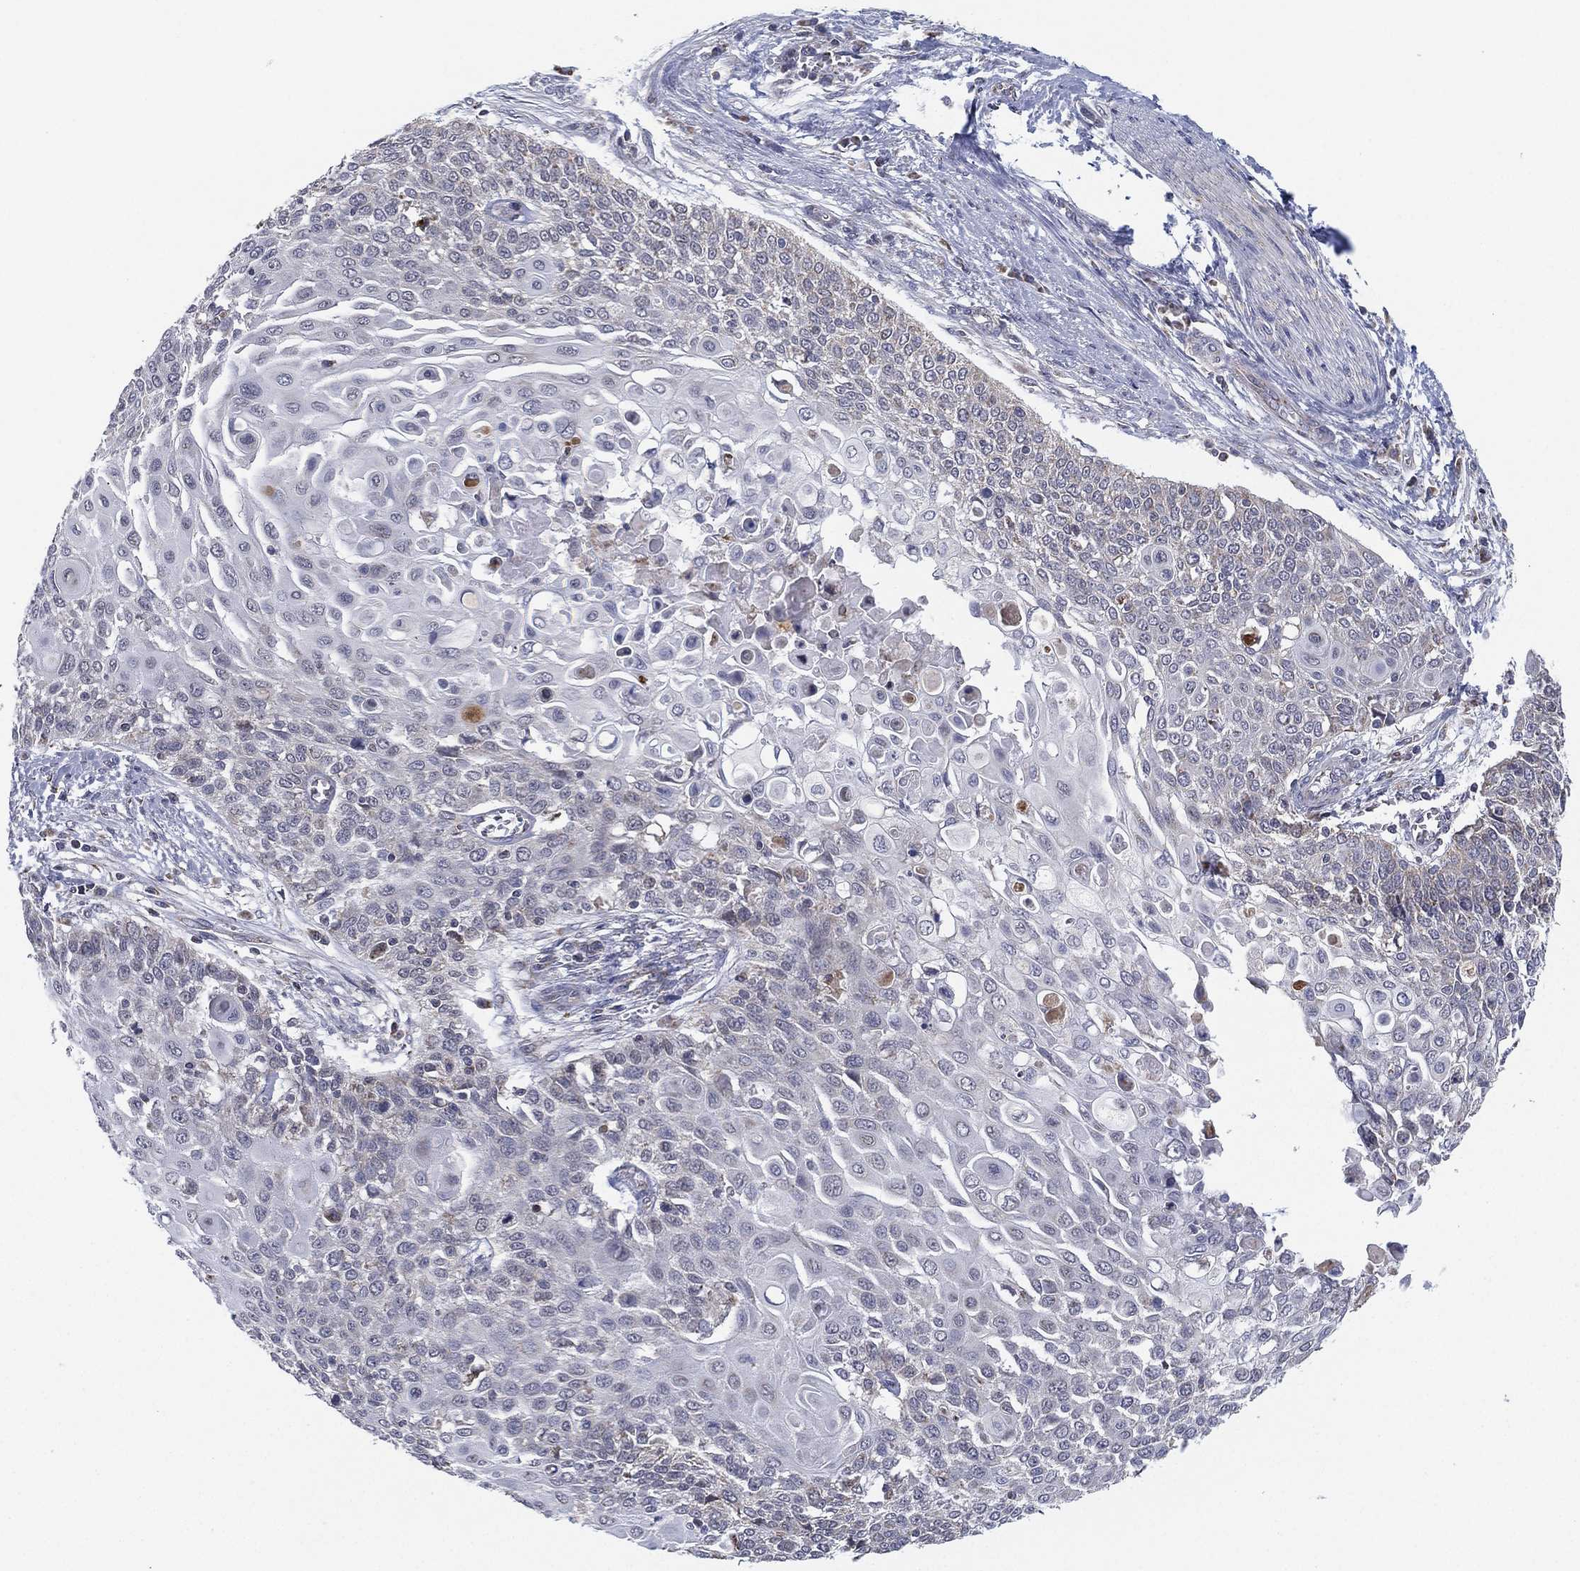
{"staining": {"intensity": "negative", "quantity": "none", "location": "none"}, "tissue": "cervical cancer", "cell_type": "Tumor cells", "image_type": "cancer", "snomed": [{"axis": "morphology", "description": "Squamous cell carcinoma, NOS"}, {"axis": "topography", "description": "Cervix"}], "caption": "Immunohistochemical staining of human cervical squamous cell carcinoma demonstrates no significant staining in tumor cells. The staining was performed using DAB to visualize the protein expression in brown, while the nuclei were stained in blue with hematoxylin (Magnification: 20x).", "gene": "PSMG4", "patient": {"sex": "female", "age": 39}}